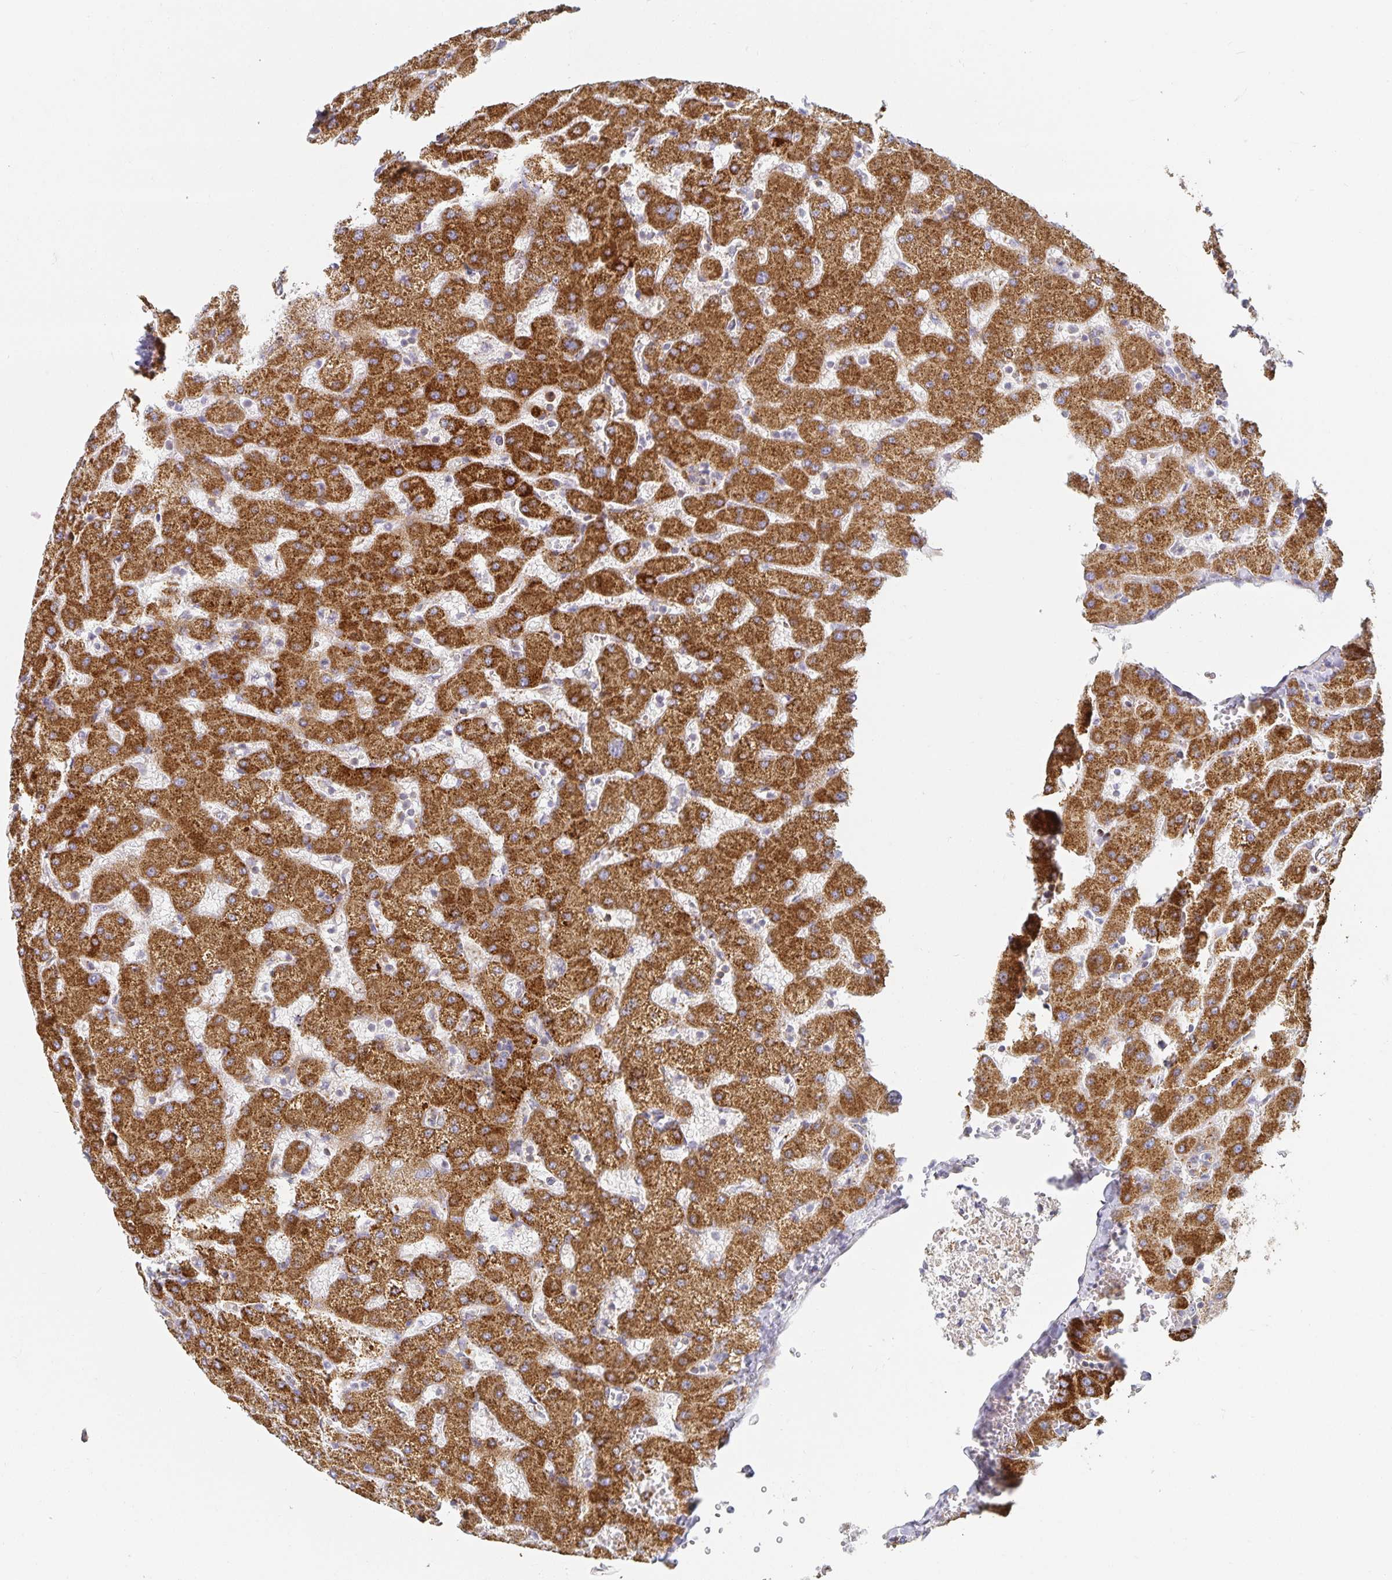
{"staining": {"intensity": "weak", "quantity": "25%-75%", "location": "cytoplasmic/membranous"}, "tissue": "liver", "cell_type": "Cholangiocytes", "image_type": "normal", "snomed": [{"axis": "morphology", "description": "Normal tissue, NOS"}, {"axis": "topography", "description": "Liver"}], "caption": "Liver stained for a protein (brown) reveals weak cytoplasmic/membranous positive staining in approximately 25%-75% of cholangiocytes.", "gene": "NOMO1", "patient": {"sex": "female", "age": 63}}